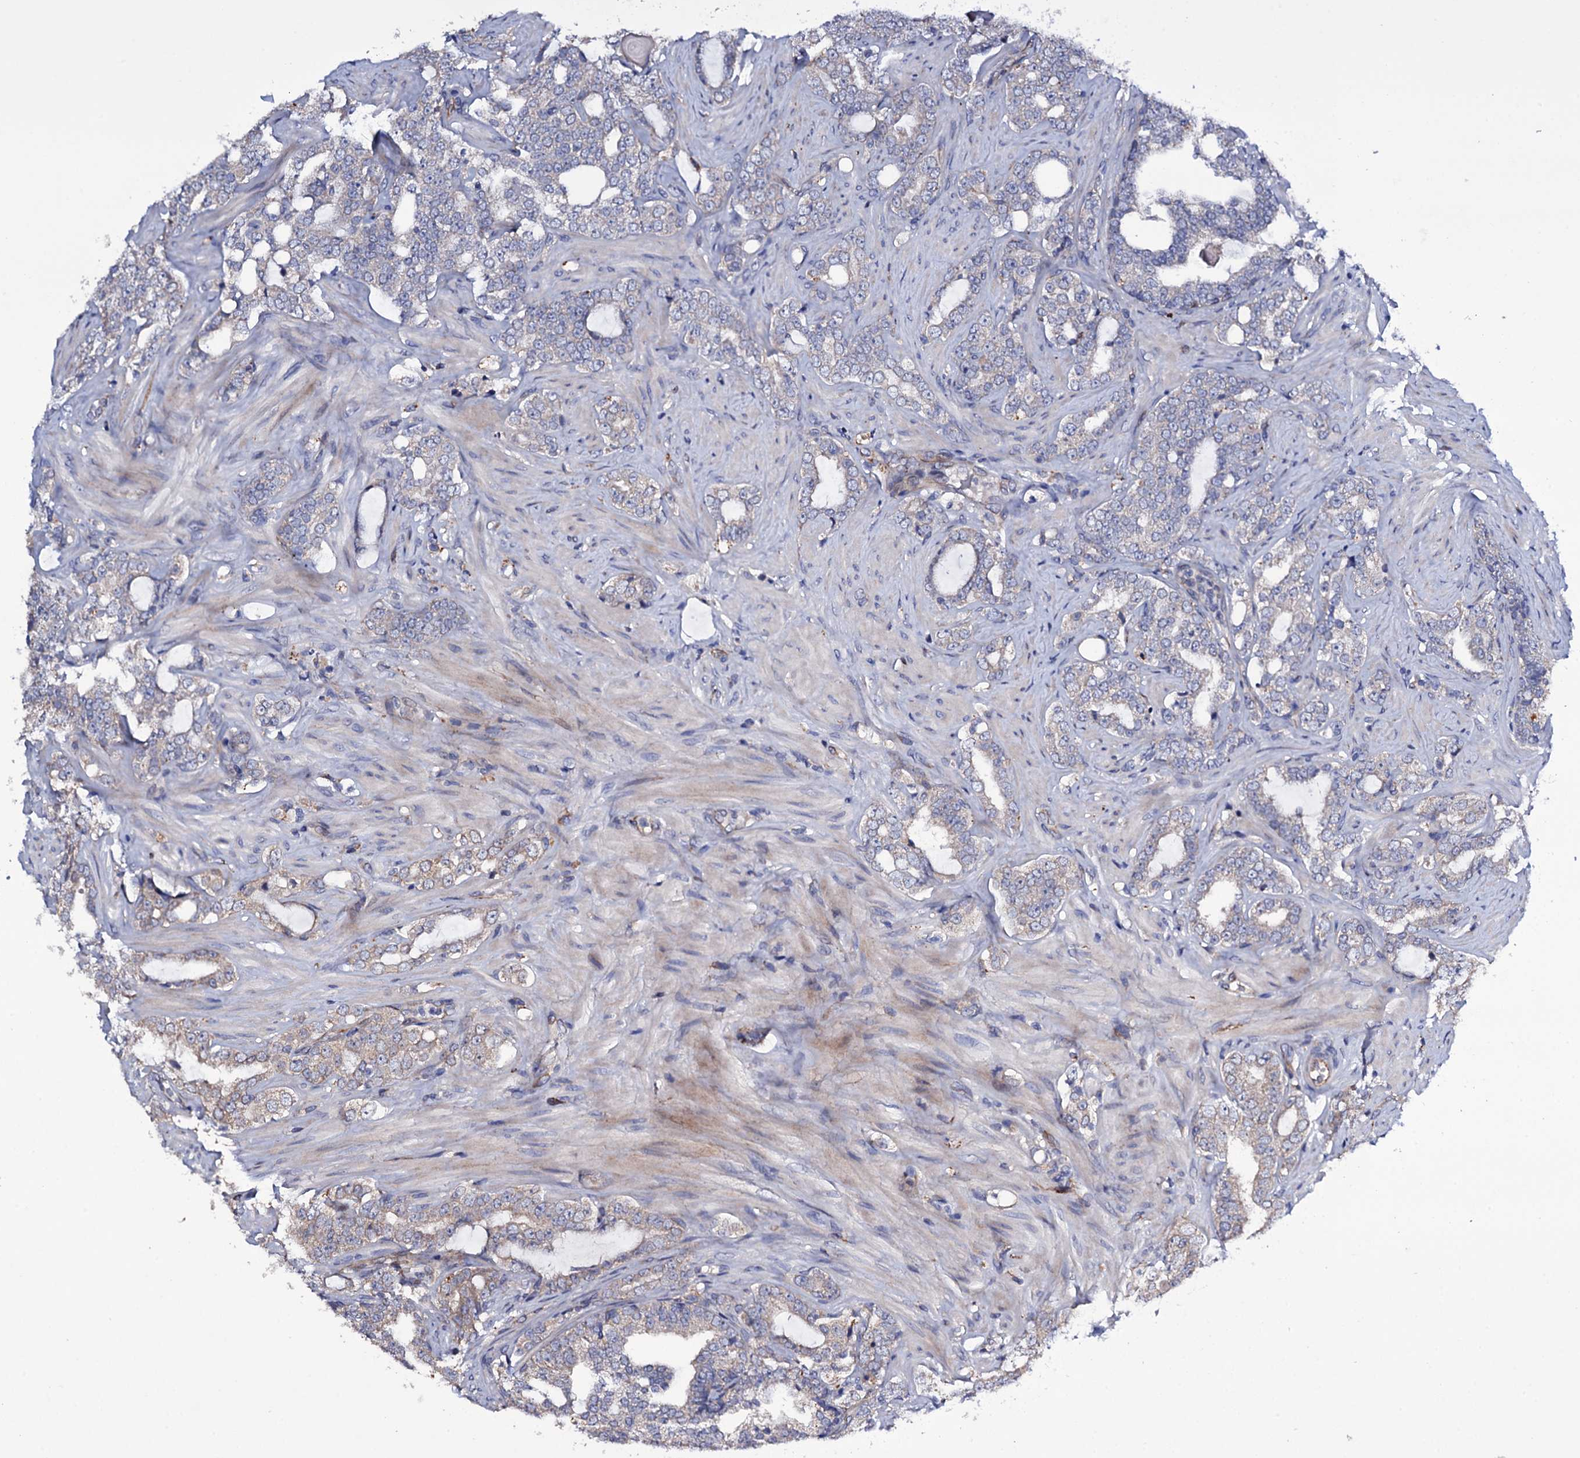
{"staining": {"intensity": "negative", "quantity": "none", "location": "none"}, "tissue": "prostate cancer", "cell_type": "Tumor cells", "image_type": "cancer", "snomed": [{"axis": "morphology", "description": "Adenocarcinoma, High grade"}, {"axis": "topography", "description": "Prostate"}], "caption": "IHC micrograph of human prostate cancer (adenocarcinoma (high-grade)) stained for a protein (brown), which reveals no expression in tumor cells. (DAB (3,3'-diaminobenzidine) immunohistochemistry visualized using brightfield microscopy, high magnification).", "gene": "BCL2L14", "patient": {"sex": "male", "age": 64}}